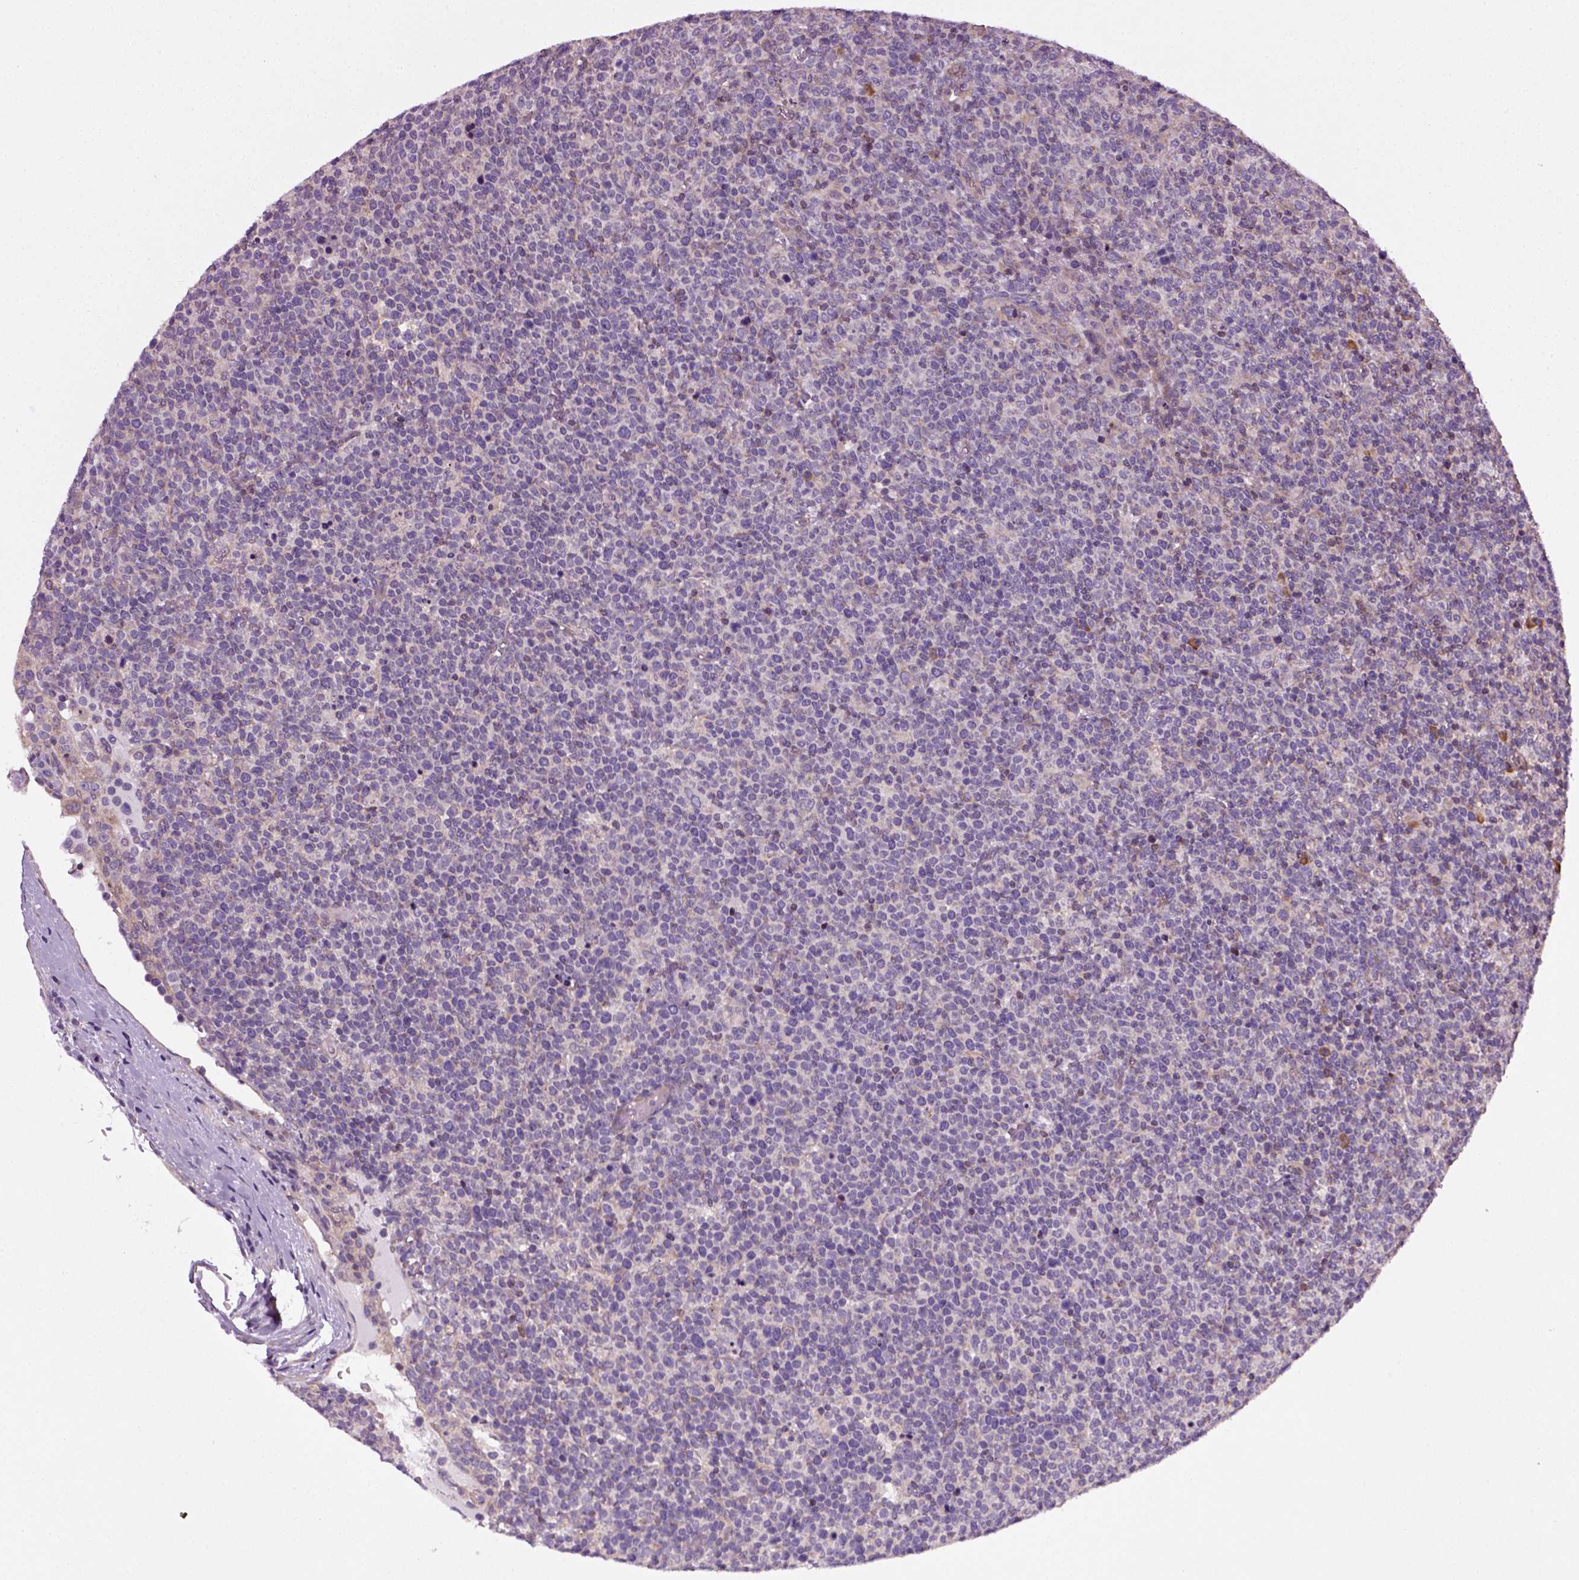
{"staining": {"intensity": "negative", "quantity": "none", "location": "none"}, "tissue": "lymphoma", "cell_type": "Tumor cells", "image_type": "cancer", "snomed": [{"axis": "morphology", "description": "Malignant lymphoma, non-Hodgkin's type, High grade"}, {"axis": "topography", "description": "Lymph node"}], "caption": "This is an immunohistochemistry histopathology image of human high-grade malignant lymphoma, non-Hodgkin's type. There is no expression in tumor cells.", "gene": "TPRG1", "patient": {"sex": "male", "age": 61}}